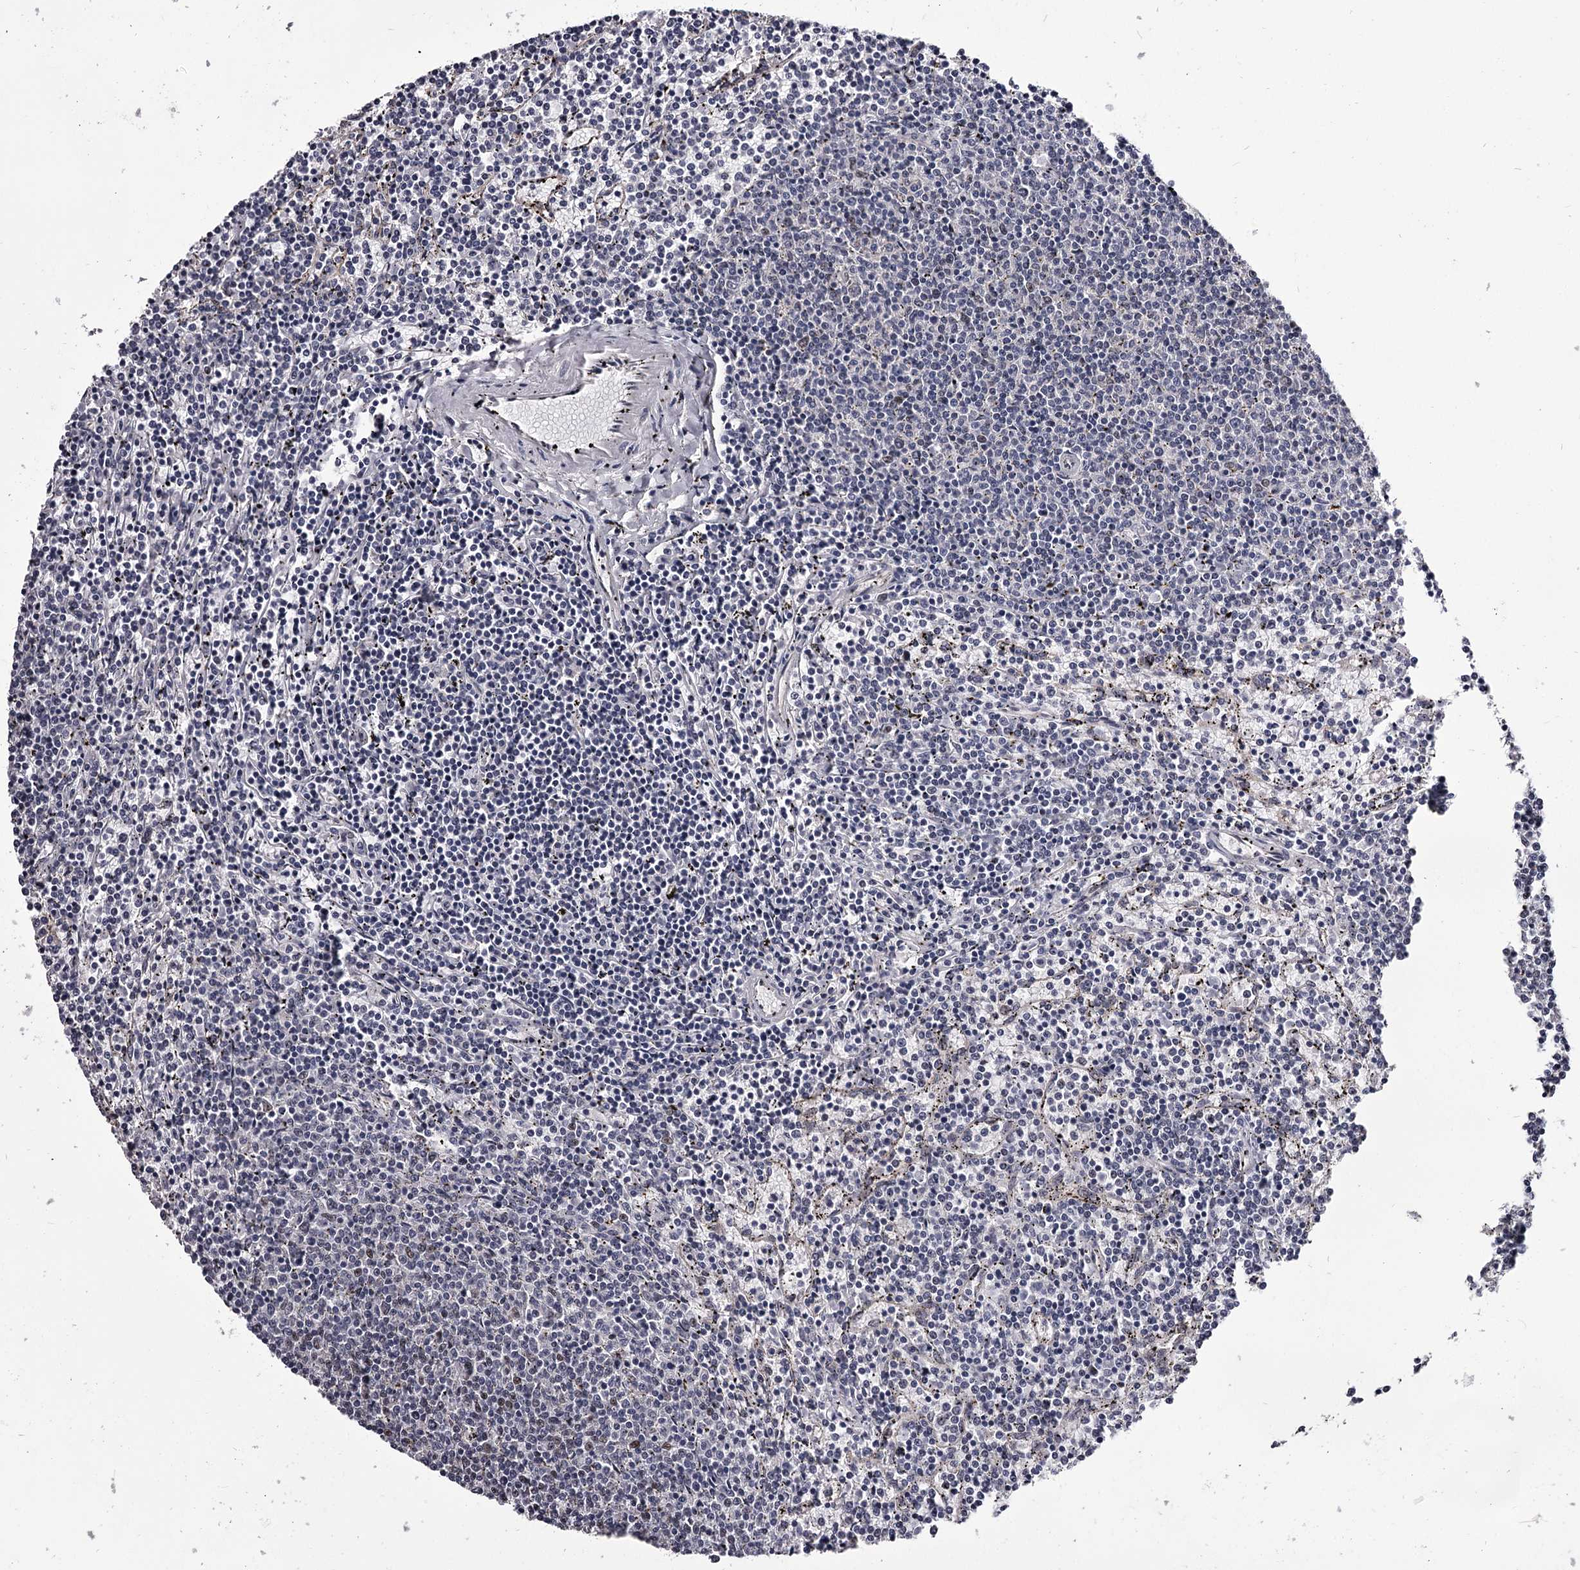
{"staining": {"intensity": "negative", "quantity": "none", "location": "none"}, "tissue": "lymphoma", "cell_type": "Tumor cells", "image_type": "cancer", "snomed": [{"axis": "morphology", "description": "Malignant lymphoma, non-Hodgkin's type, Low grade"}, {"axis": "topography", "description": "Spleen"}], "caption": "DAB (3,3'-diaminobenzidine) immunohistochemical staining of malignant lymphoma, non-Hodgkin's type (low-grade) reveals no significant expression in tumor cells. (DAB (3,3'-diaminobenzidine) IHC with hematoxylin counter stain).", "gene": "OVOL2", "patient": {"sex": "female", "age": 50}}